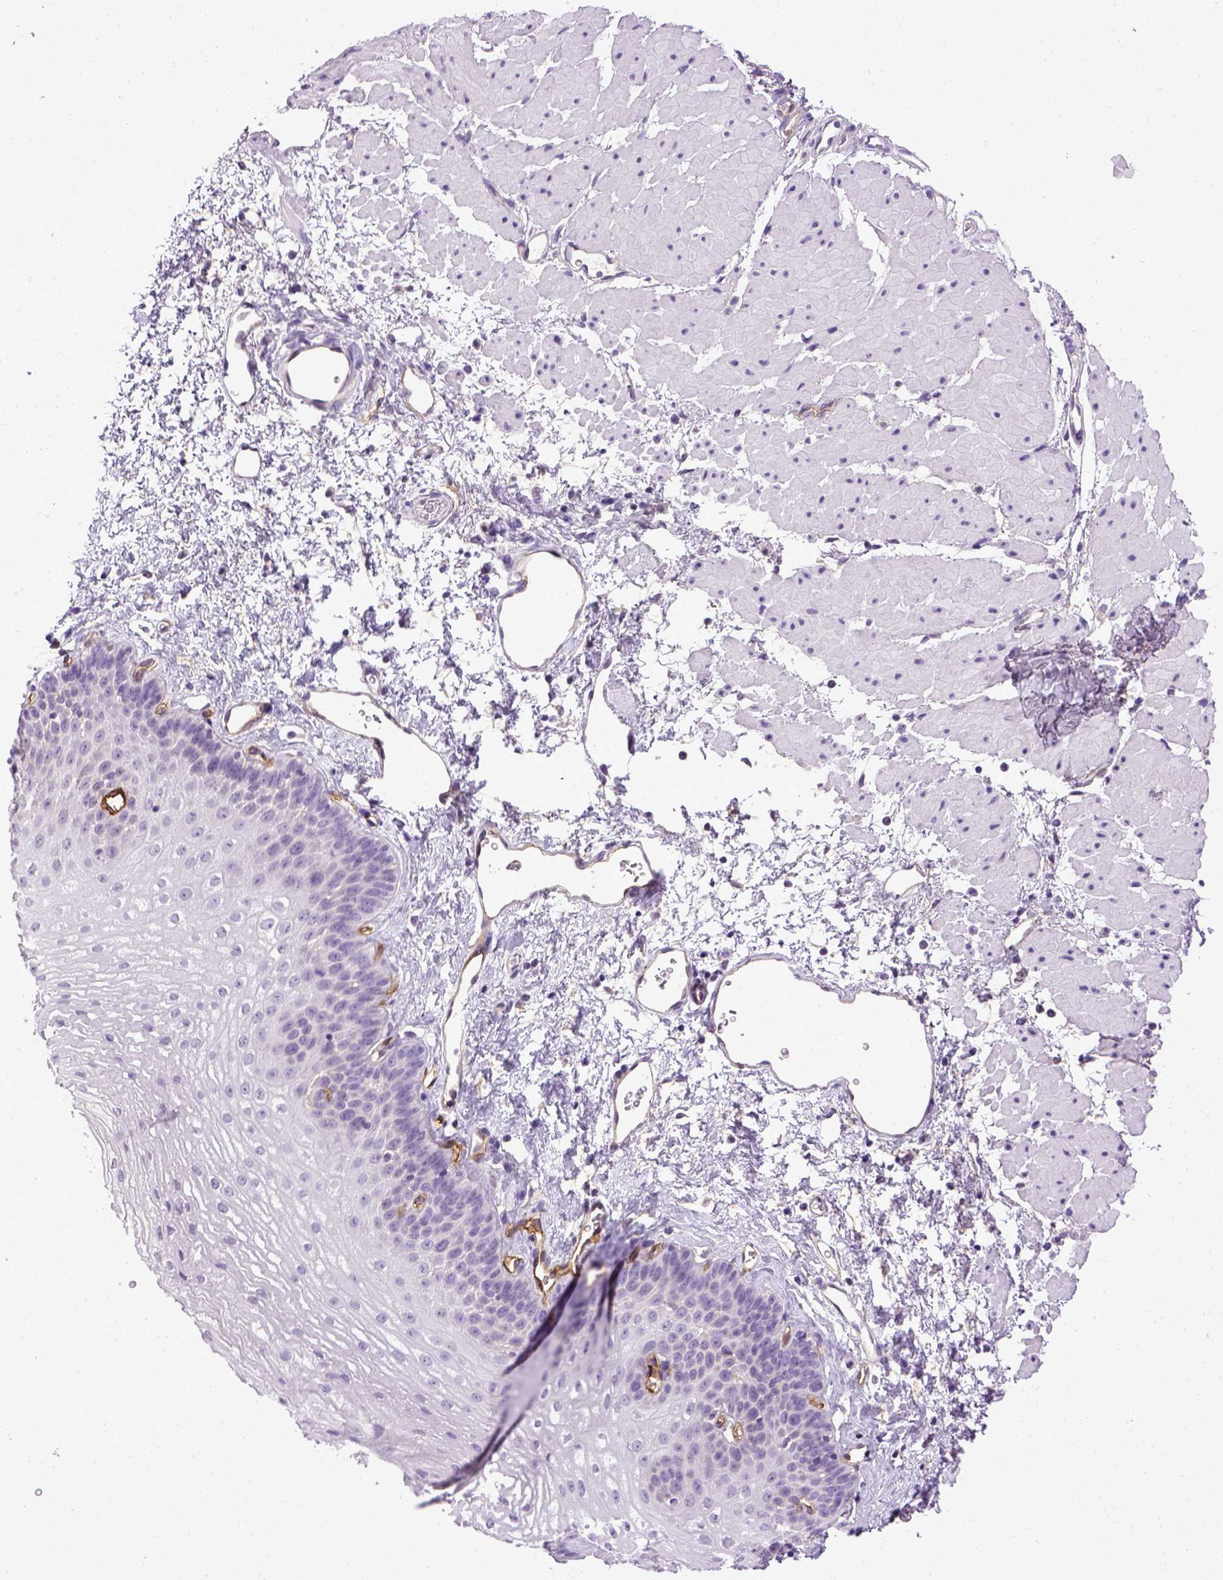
{"staining": {"intensity": "negative", "quantity": "none", "location": "none"}, "tissue": "esophagus", "cell_type": "Squamous epithelial cells", "image_type": "normal", "snomed": [{"axis": "morphology", "description": "Normal tissue, NOS"}, {"axis": "topography", "description": "Esophagus"}], "caption": "The histopathology image exhibits no significant positivity in squamous epithelial cells of esophagus. (Stains: DAB immunohistochemistry (IHC) with hematoxylin counter stain, Microscopy: brightfield microscopy at high magnification).", "gene": "ENG", "patient": {"sex": "female", "age": 62}}